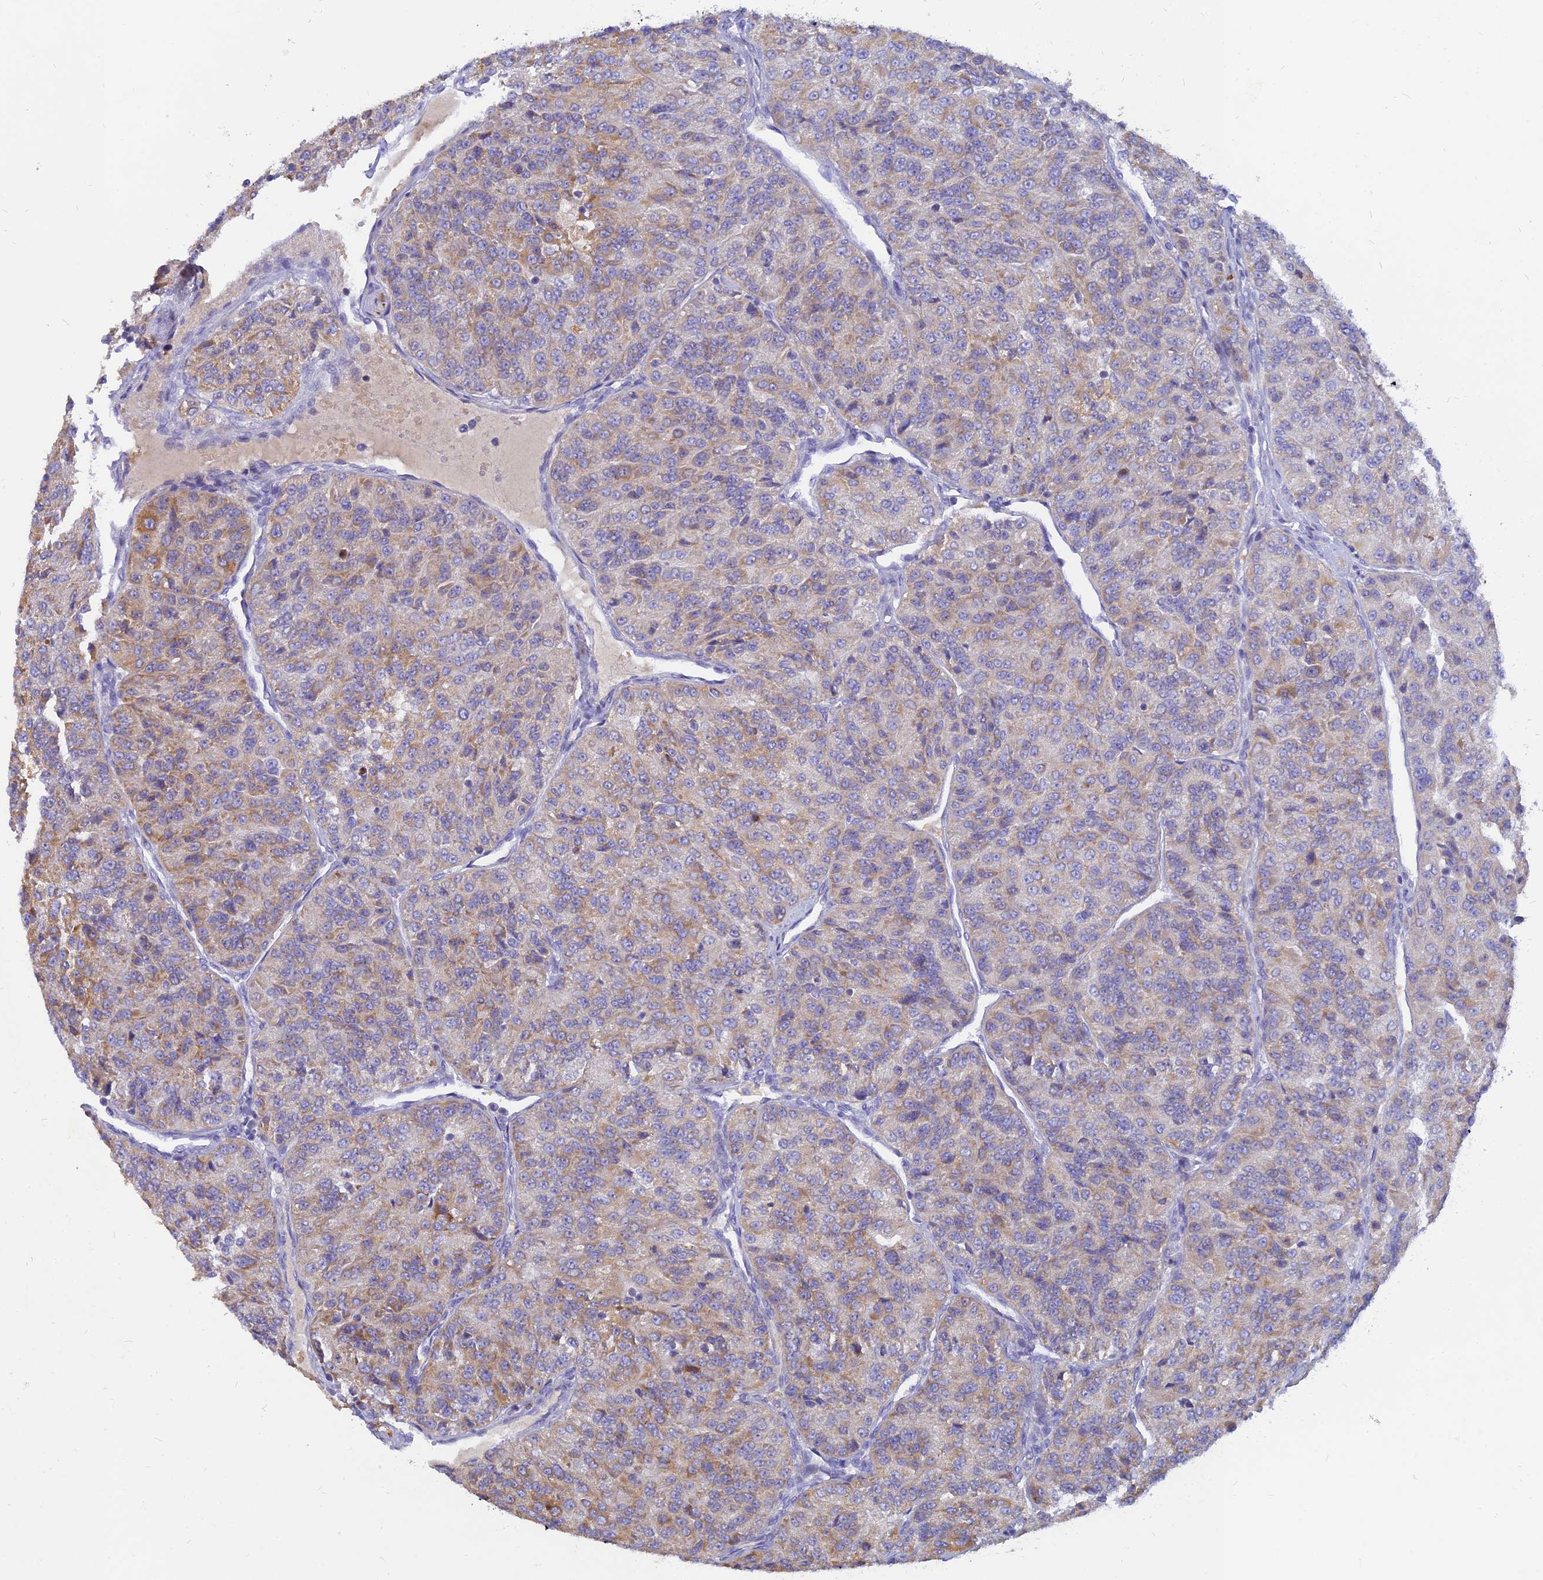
{"staining": {"intensity": "weak", "quantity": "<25%", "location": "cytoplasmic/membranous"}, "tissue": "renal cancer", "cell_type": "Tumor cells", "image_type": "cancer", "snomed": [{"axis": "morphology", "description": "Adenocarcinoma, NOS"}, {"axis": "topography", "description": "Kidney"}], "caption": "IHC photomicrograph of renal cancer (adenocarcinoma) stained for a protein (brown), which demonstrates no staining in tumor cells.", "gene": "CACNA1B", "patient": {"sex": "female", "age": 63}}